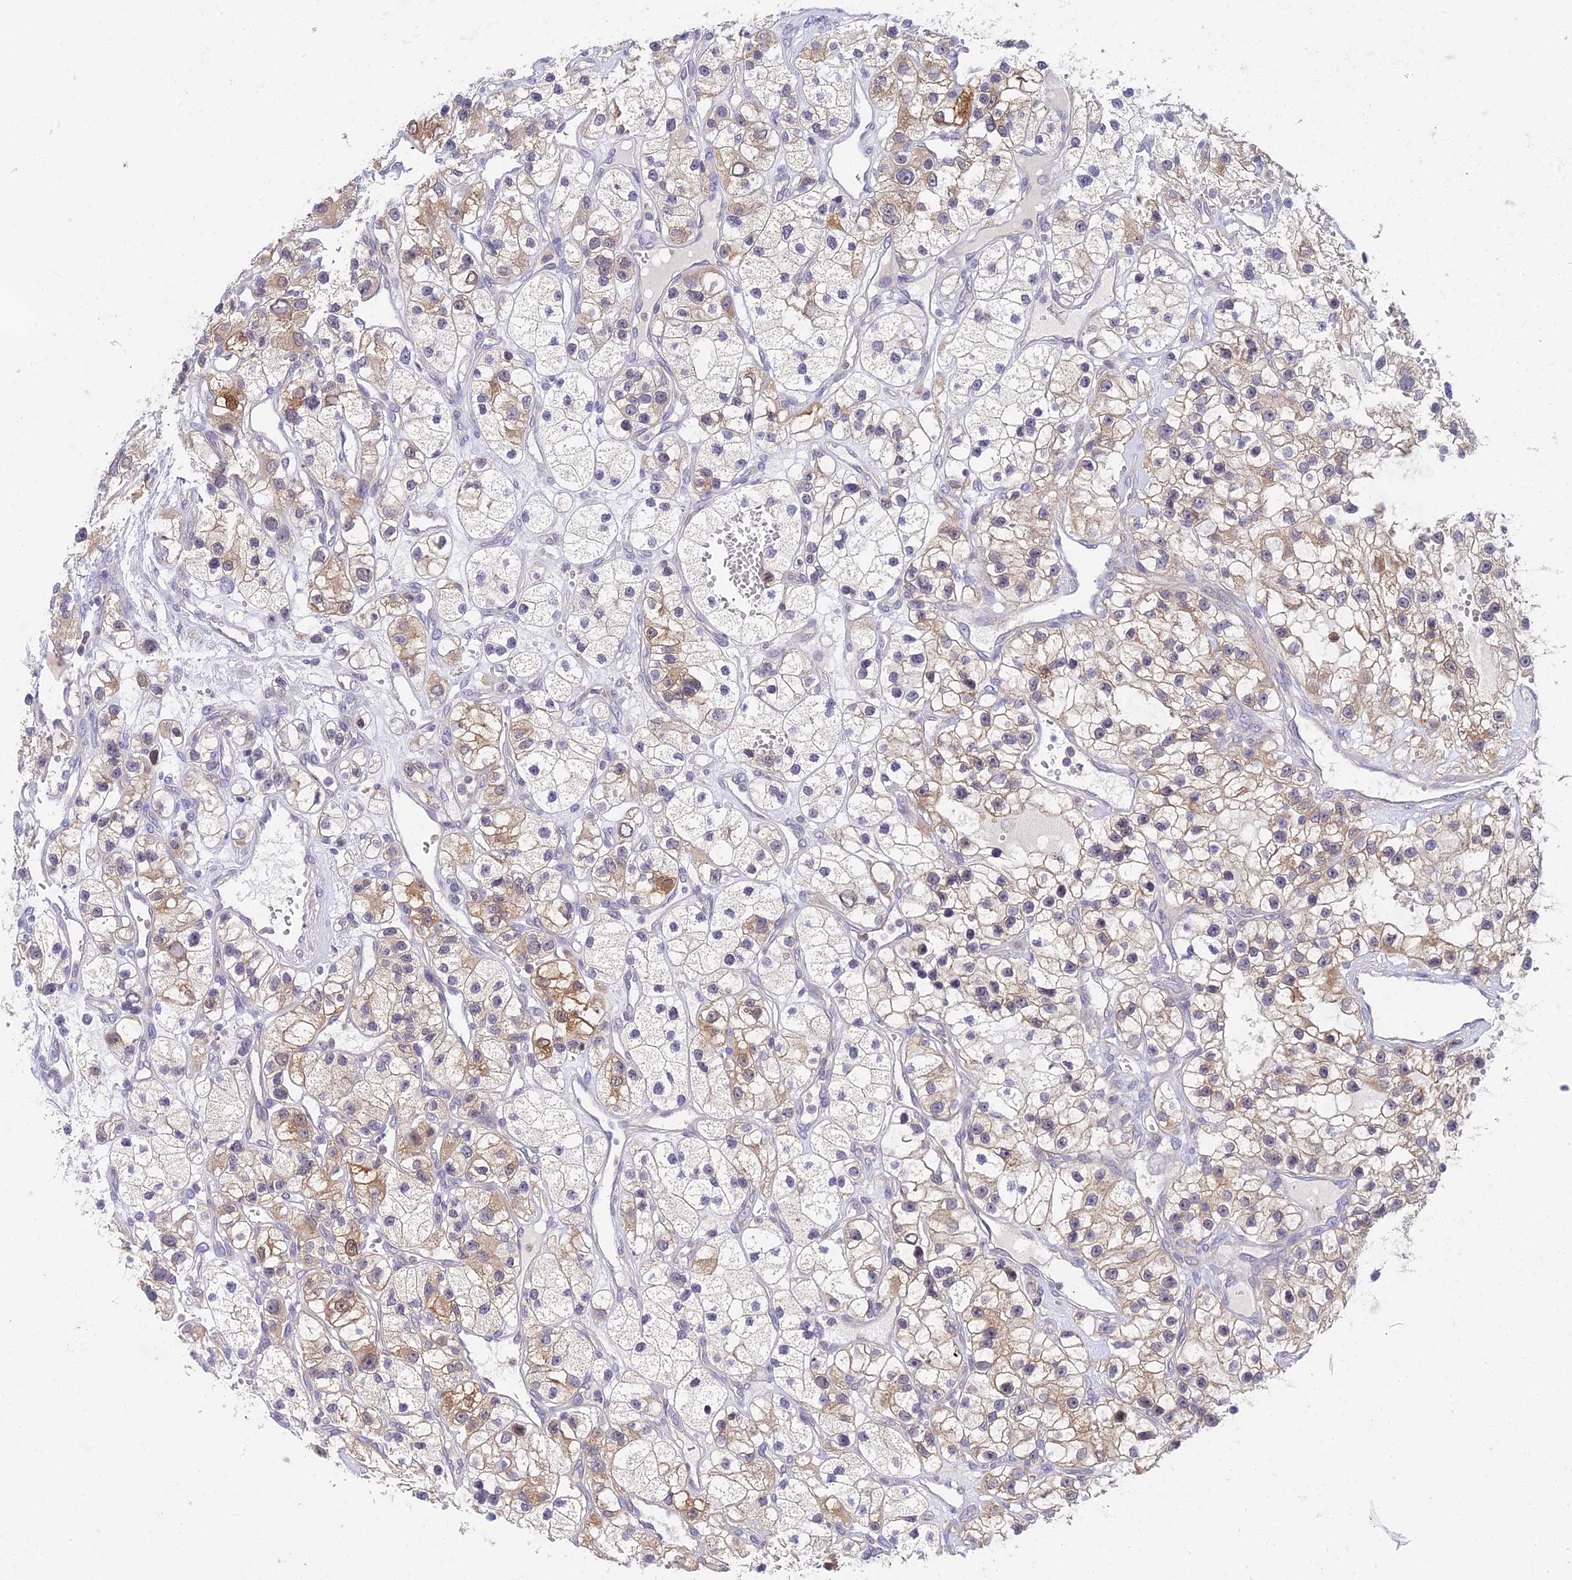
{"staining": {"intensity": "moderate", "quantity": "25%-75%", "location": "cytoplasmic/membranous"}, "tissue": "renal cancer", "cell_type": "Tumor cells", "image_type": "cancer", "snomed": [{"axis": "morphology", "description": "Adenocarcinoma, NOS"}, {"axis": "topography", "description": "Kidney"}], "caption": "Brown immunohistochemical staining in renal adenocarcinoma exhibits moderate cytoplasmic/membranous staining in about 25%-75% of tumor cells. (DAB (3,3'-diaminobenzidine) IHC with brightfield microscopy, high magnification).", "gene": "ELOA2", "patient": {"sex": "female", "age": 57}}